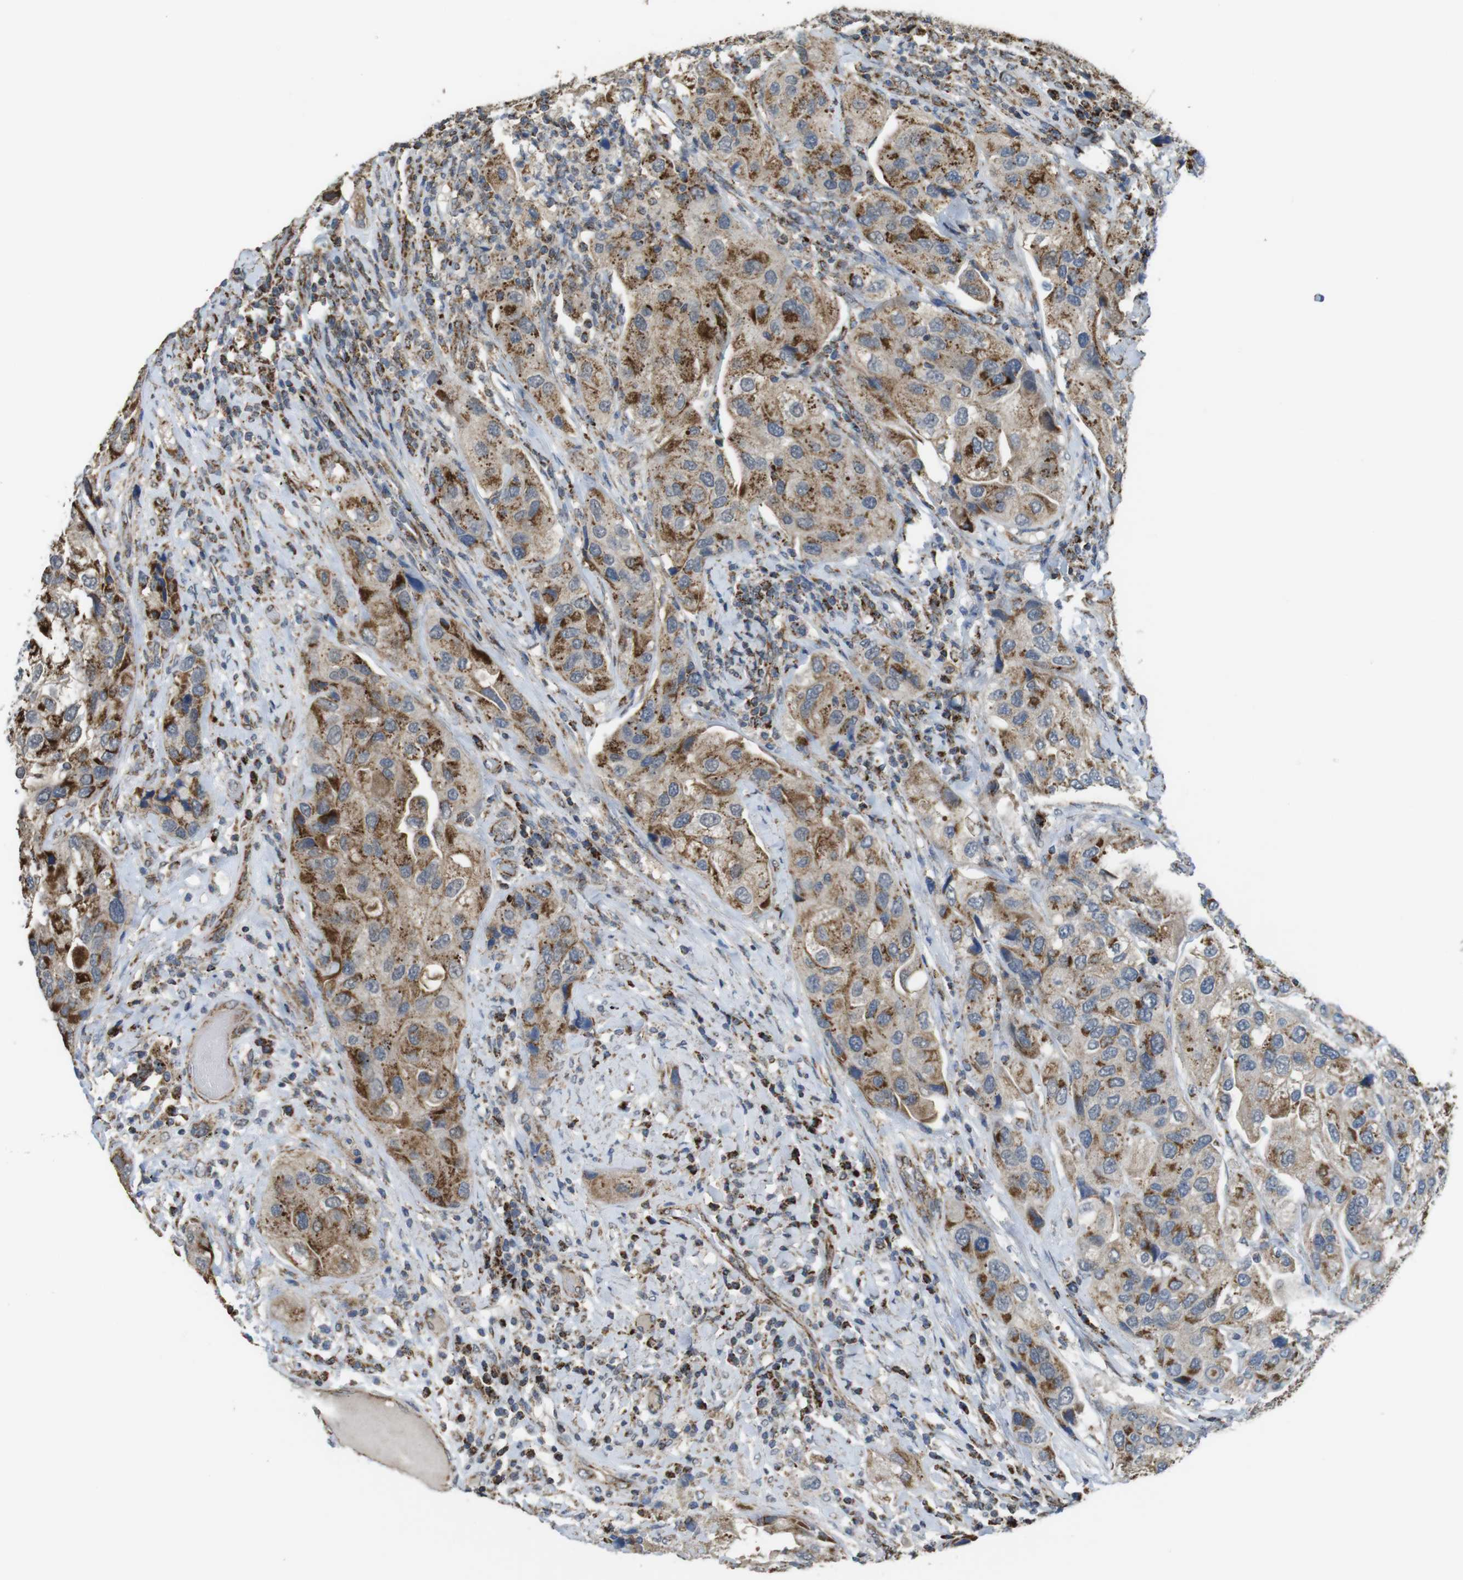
{"staining": {"intensity": "moderate", "quantity": ">75%", "location": "cytoplasmic/membranous"}, "tissue": "urothelial cancer", "cell_type": "Tumor cells", "image_type": "cancer", "snomed": [{"axis": "morphology", "description": "Urothelial carcinoma, High grade"}, {"axis": "topography", "description": "Urinary bladder"}], "caption": "Tumor cells reveal moderate cytoplasmic/membranous expression in approximately >75% of cells in high-grade urothelial carcinoma. The protein is shown in brown color, while the nuclei are stained blue.", "gene": "CALHM2", "patient": {"sex": "female", "age": 64}}